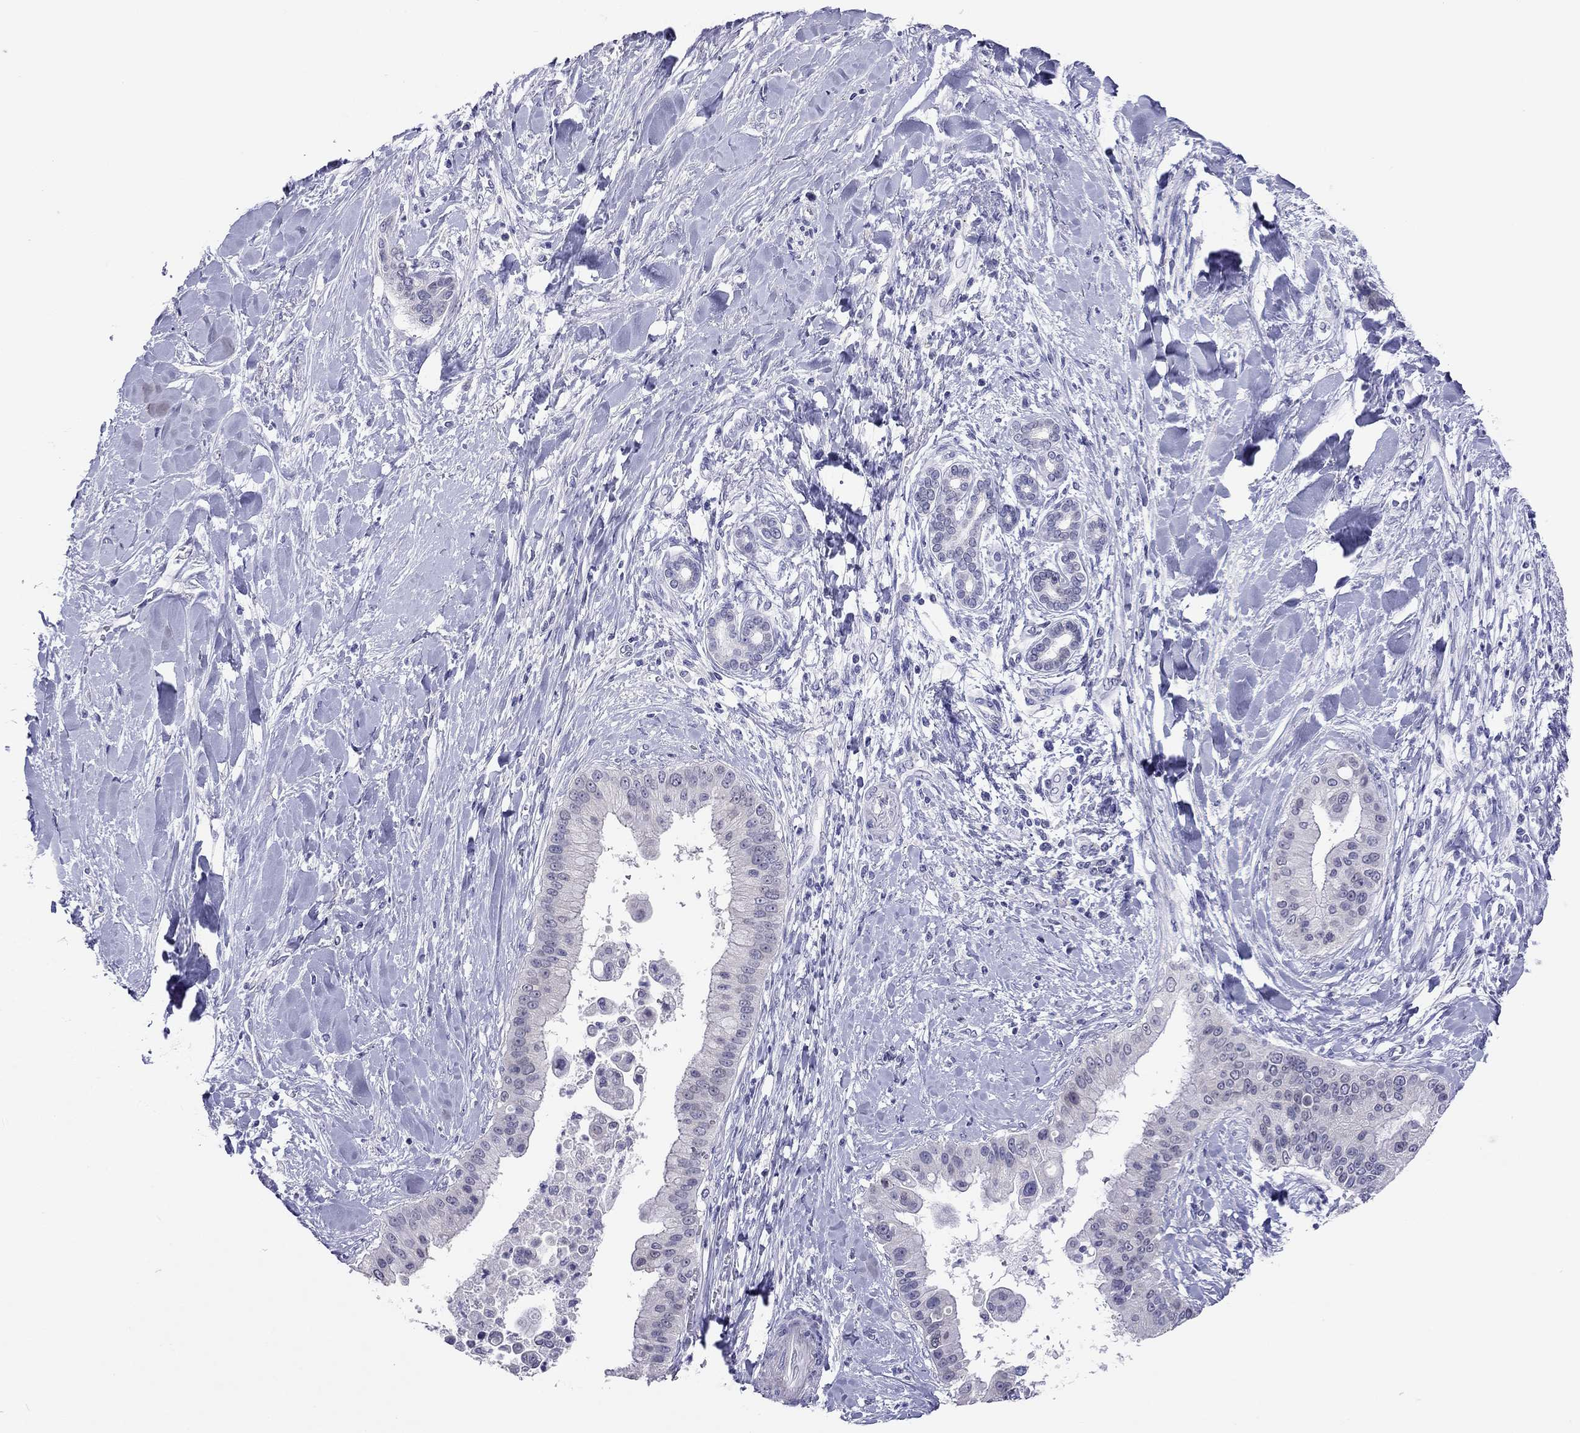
{"staining": {"intensity": "negative", "quantity": "none", "location": "none"}, "tissue": "liver cancer", "cell_type": "Tumor cells", "image_type": "cancer", "snomed": [{"axis": "morphology", "description": "Cholangiocarcinoma"}, {"axis": "topography", "description": "Liver"}], "caption": "DAB immunohistochemical staining of liver cancer (cholangiocarcinoma) reveals no significant positivity in tumor cells.", "gene": "ARMC12", "patient": {"sex": "female", "age": 54}}